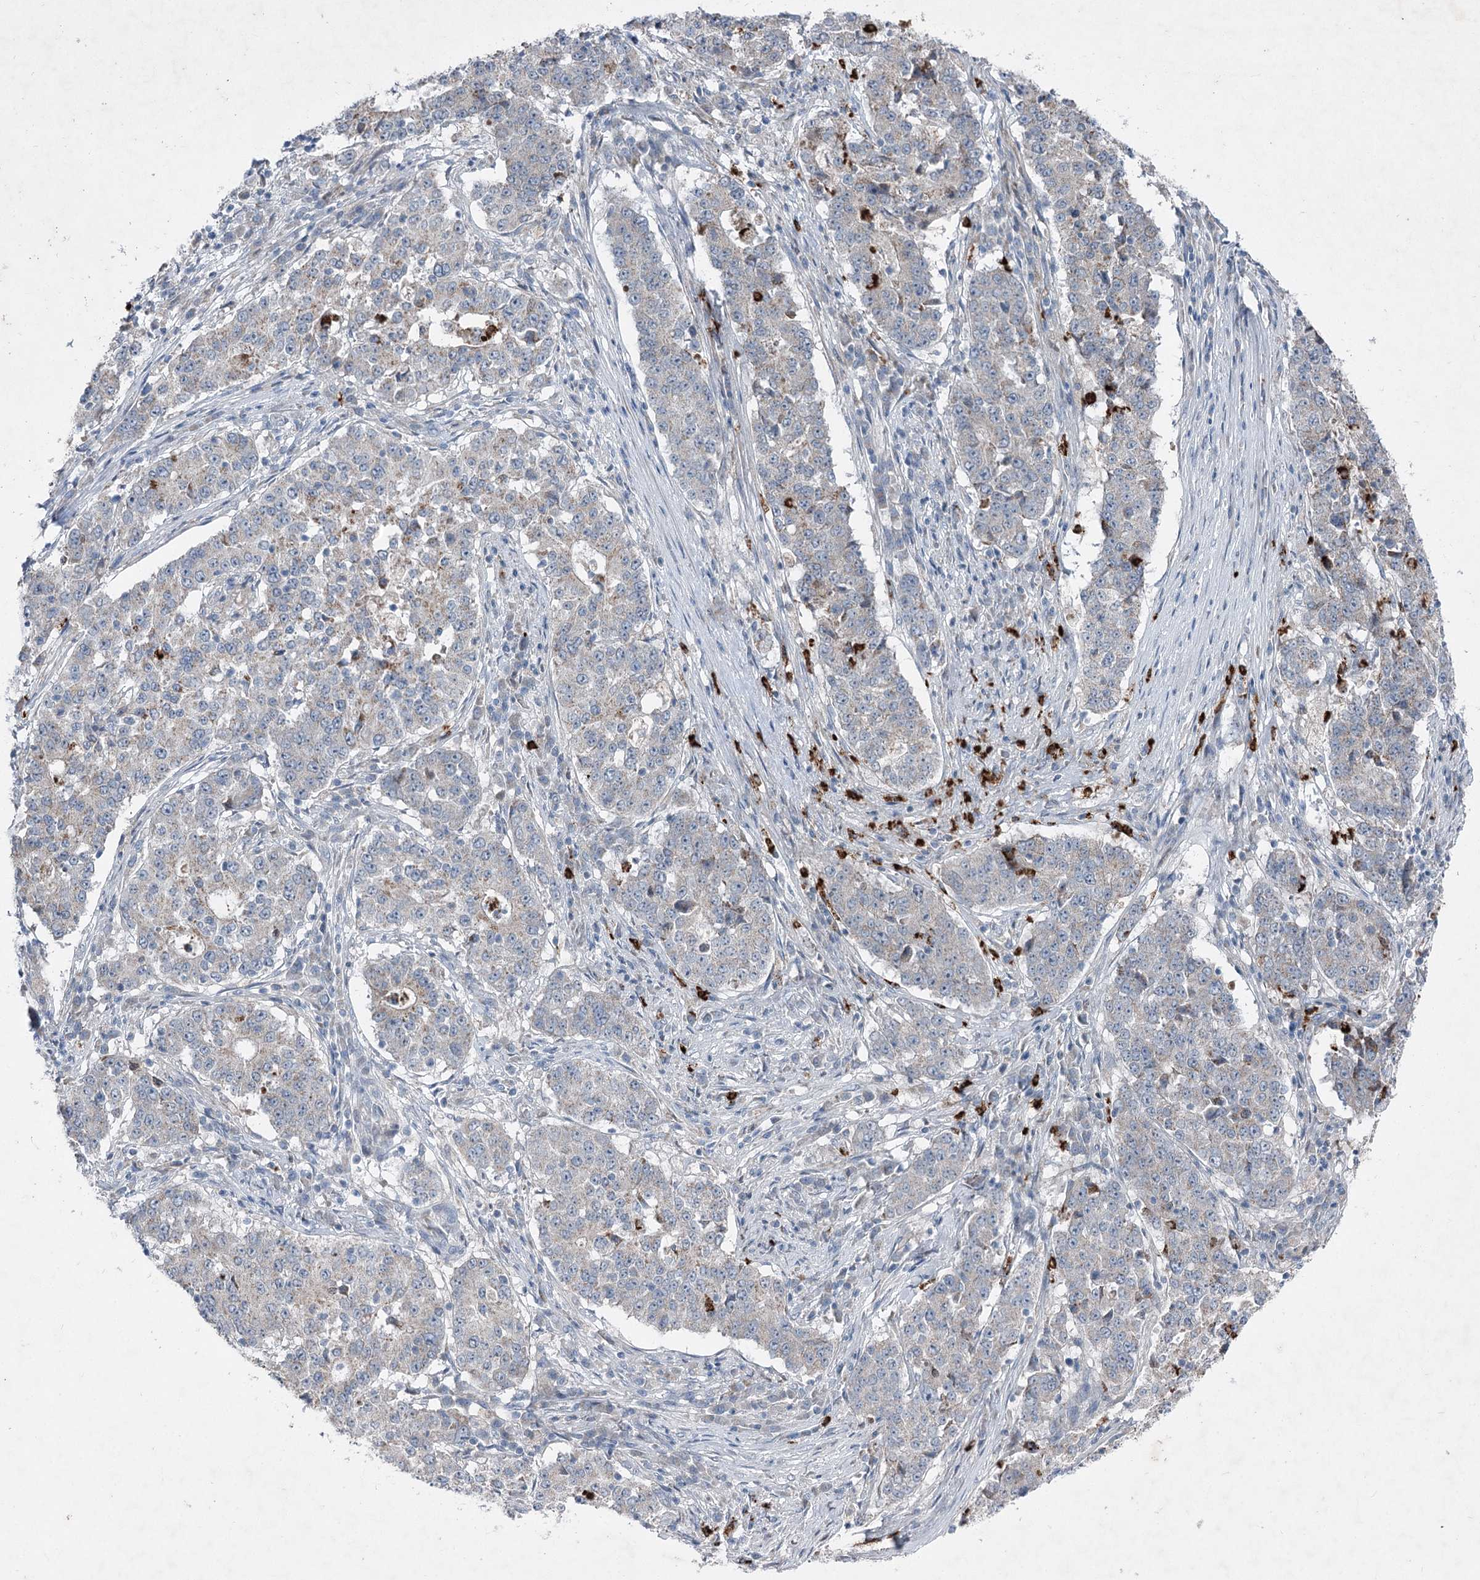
{"staining": {"intensity": "negative", "quantity": "none", "location": "none"}, "tissue": "stomach cancer", "cell_type": "Tumor cells", "image_type": "cancer", "snomed": [{"axis": "morphology", "description": "Adenocarcinoma, NOS"}, {"axis": "topography", "description": "Stomach"}], "caption": "There is no significant staining in tumor cells of adenocarcinoma (stomach). Brightfield microscopy of immunohistochemistry (IHC) stained with DAB (3,3'-diaminobenzidine) (brown) and hematoxylin (blue), captured at high magnification.", "gene": "PLA2G12A", "patient": {"sex": "male", "age": 59}}